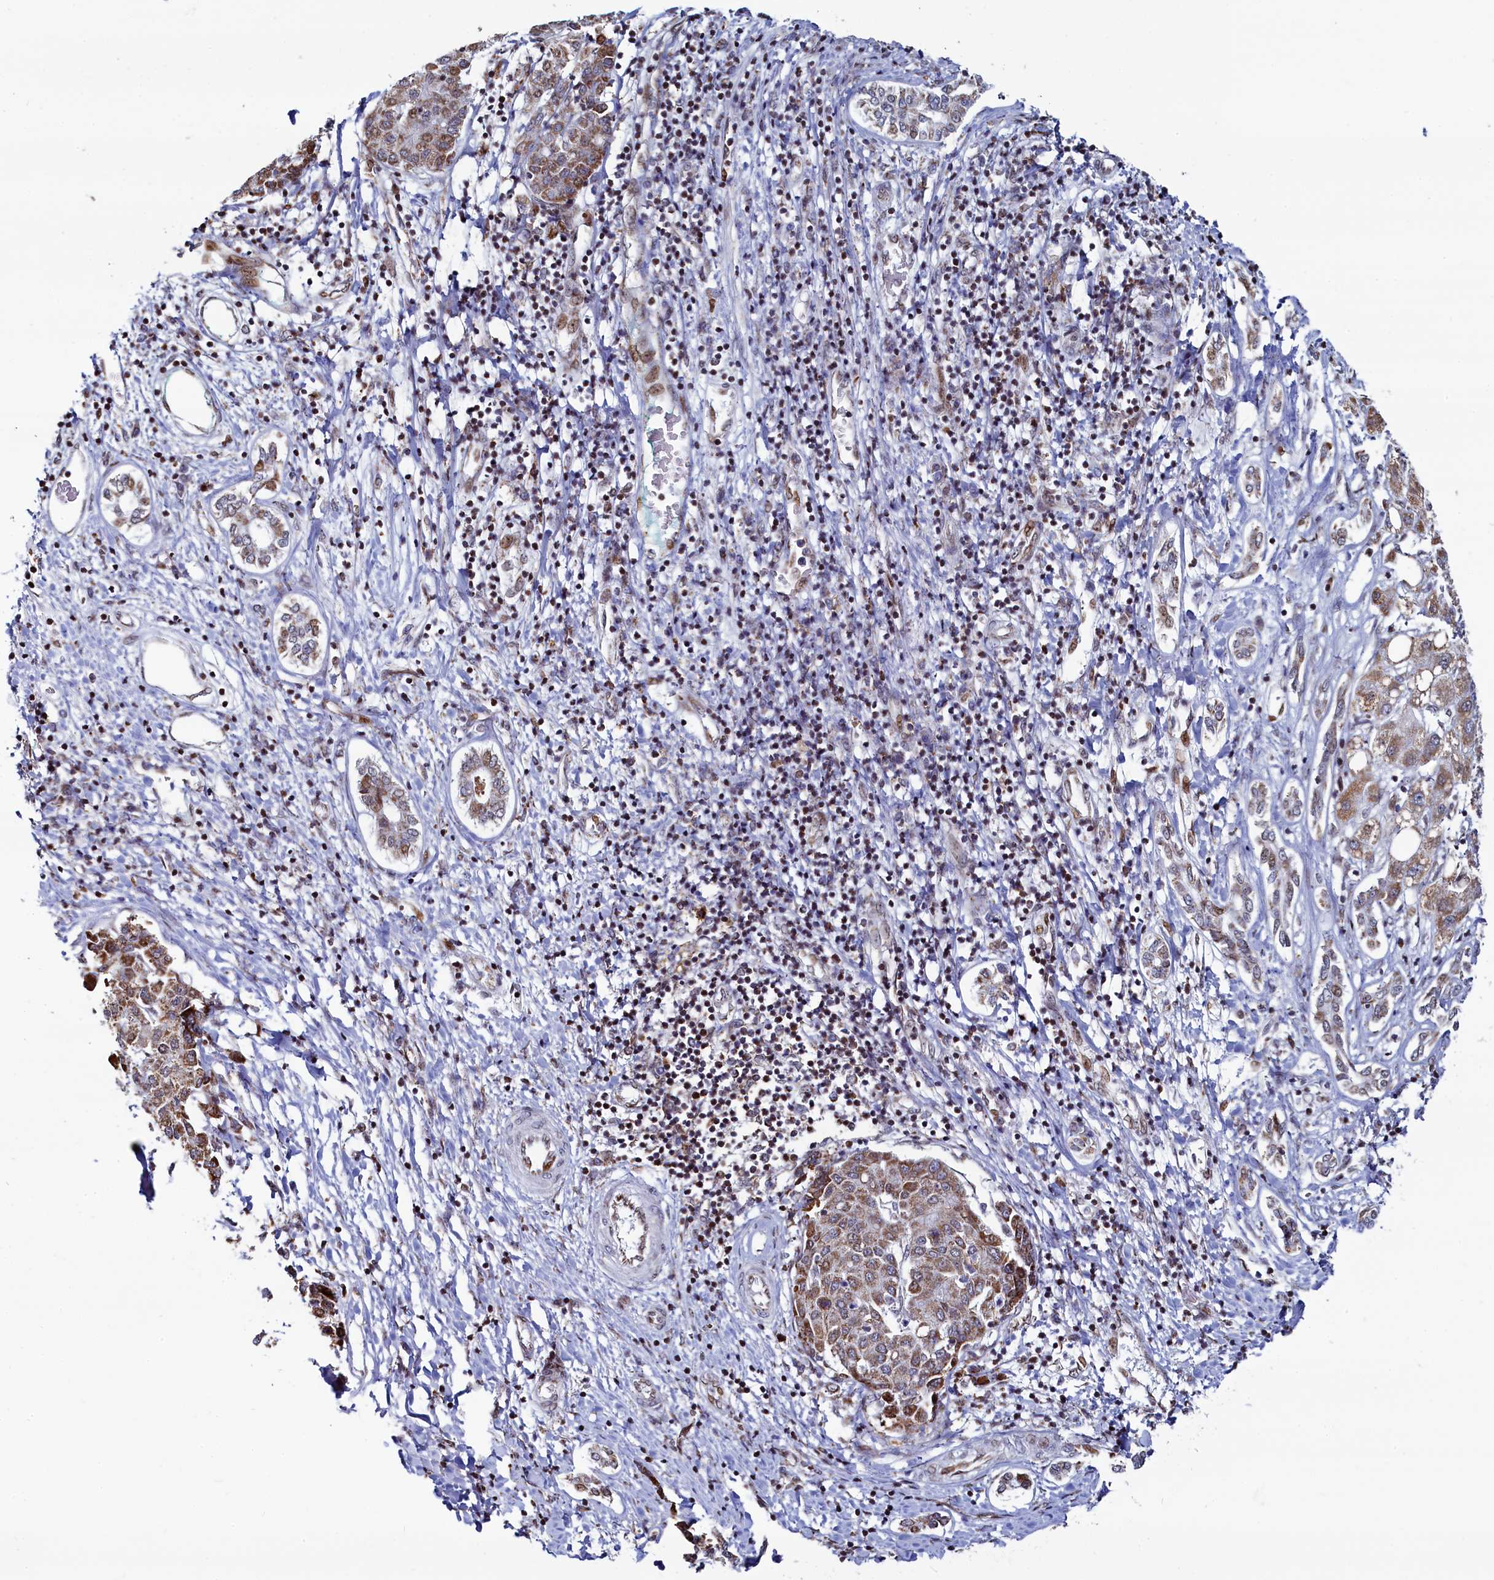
{"staining": {"intensity": "moderate", "quantity": ">75%", "location": "cytoplasmic/membranous"}, "tissue": "liver cancer", "cell_type": "Tumor cells", "image_type": "cancer", "snomed": [{"axis": "morphology", "description": "Carcinoma, Hepatocellular, NOS"}, {"axis": "topography", "description": "Liver"}], "caption": "High-power microscopy captured an immunohistochemistry image of liver hepatocellular carcinoma, revealing moderate cytoplasmic/membranous staining in approximately >75% of tumor cells.", "gene": "HDGFL3", "patient": {"sex": "male", "age": 65}}